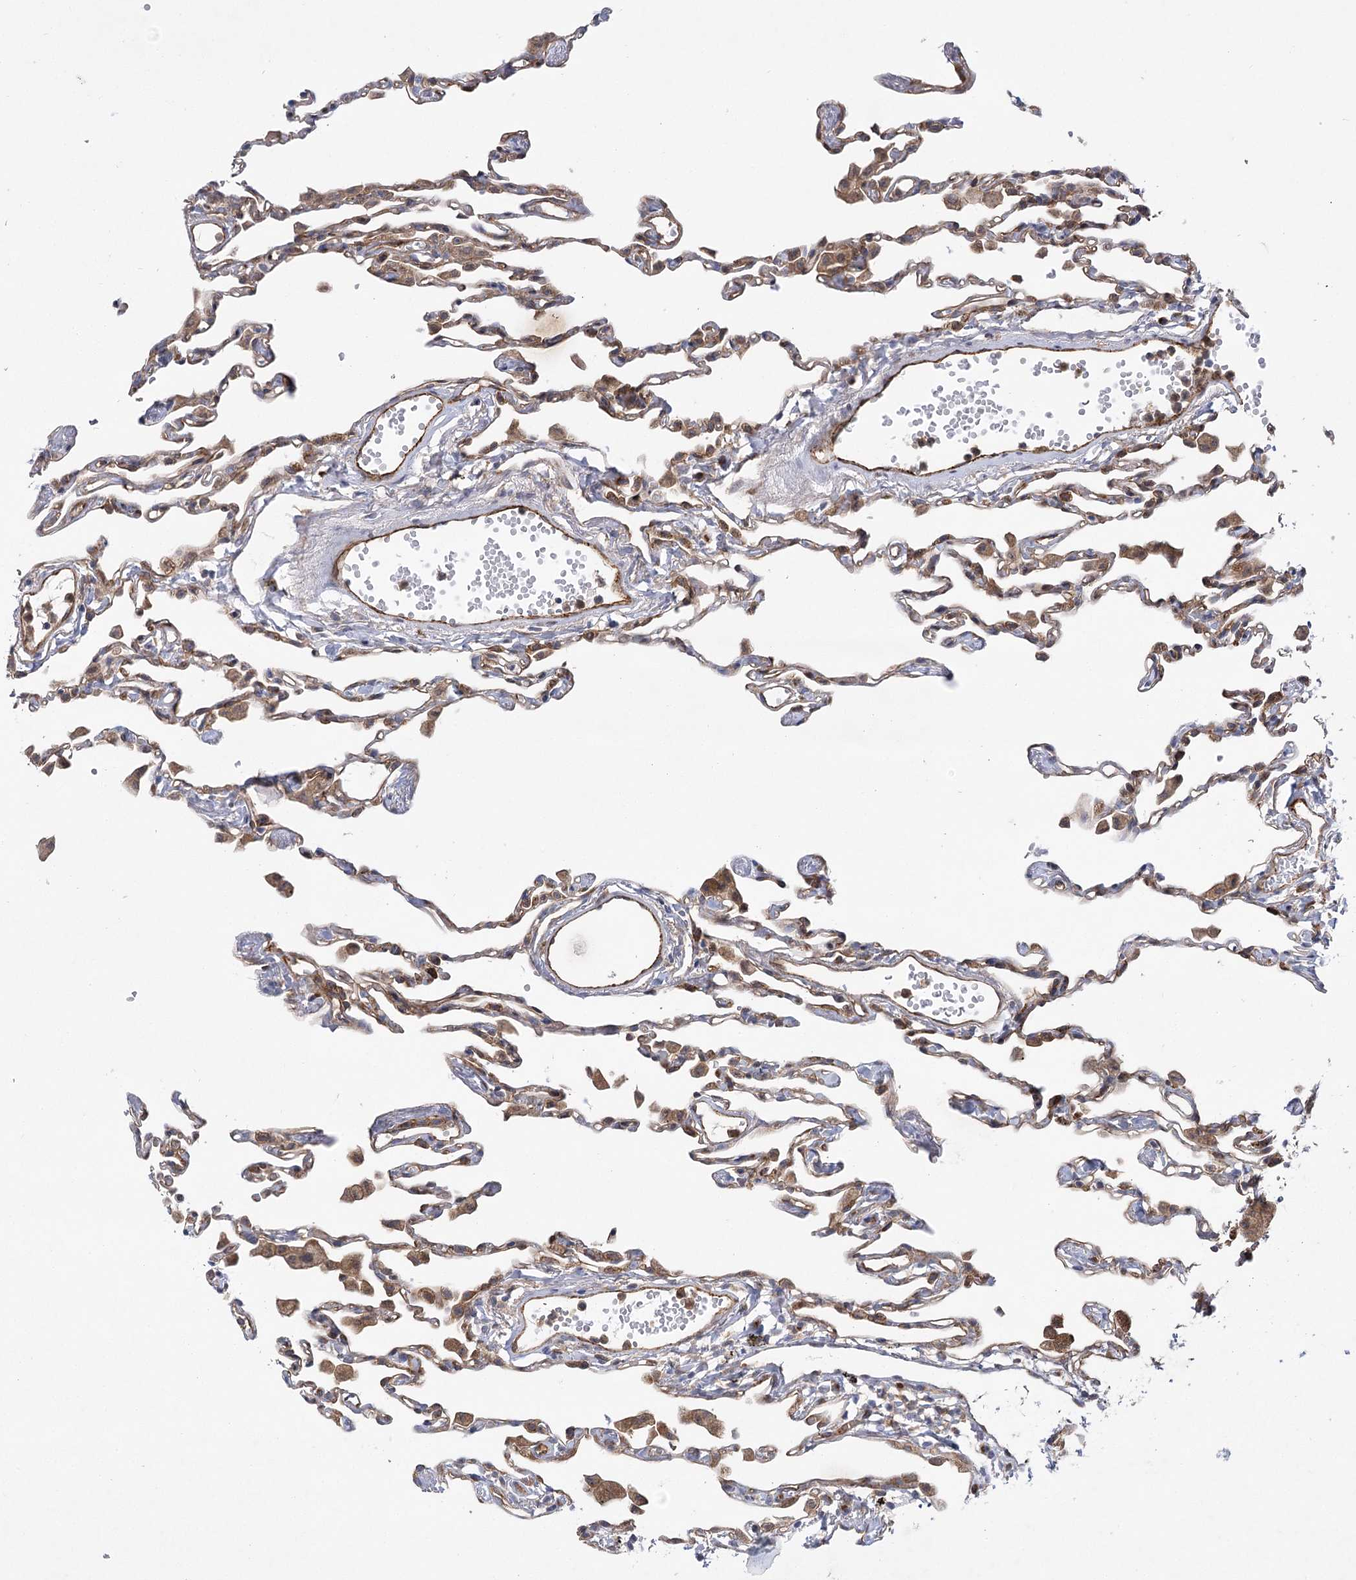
{"staining": {"intensity": "moderate", "quantity": "25%-75%", "location": "cytoplasmic/membranous"}, "tissue": "lung", "cell_type": "Alveolar cells", "image_type": "normal", "snomed": [{"axis": "morphology", "description": "Normal tissue, NOS"}, {"axis": "topography", "description": "Lung"}], "caption": "Protein staining displays moderate cytoplasmic/membranous staining in about 25%-75% of alveolar cells in normal lung. Nuclei are stained in blue.", "gene": "ARHGAP31", "patient": {"sex": "female", "age": 49}}